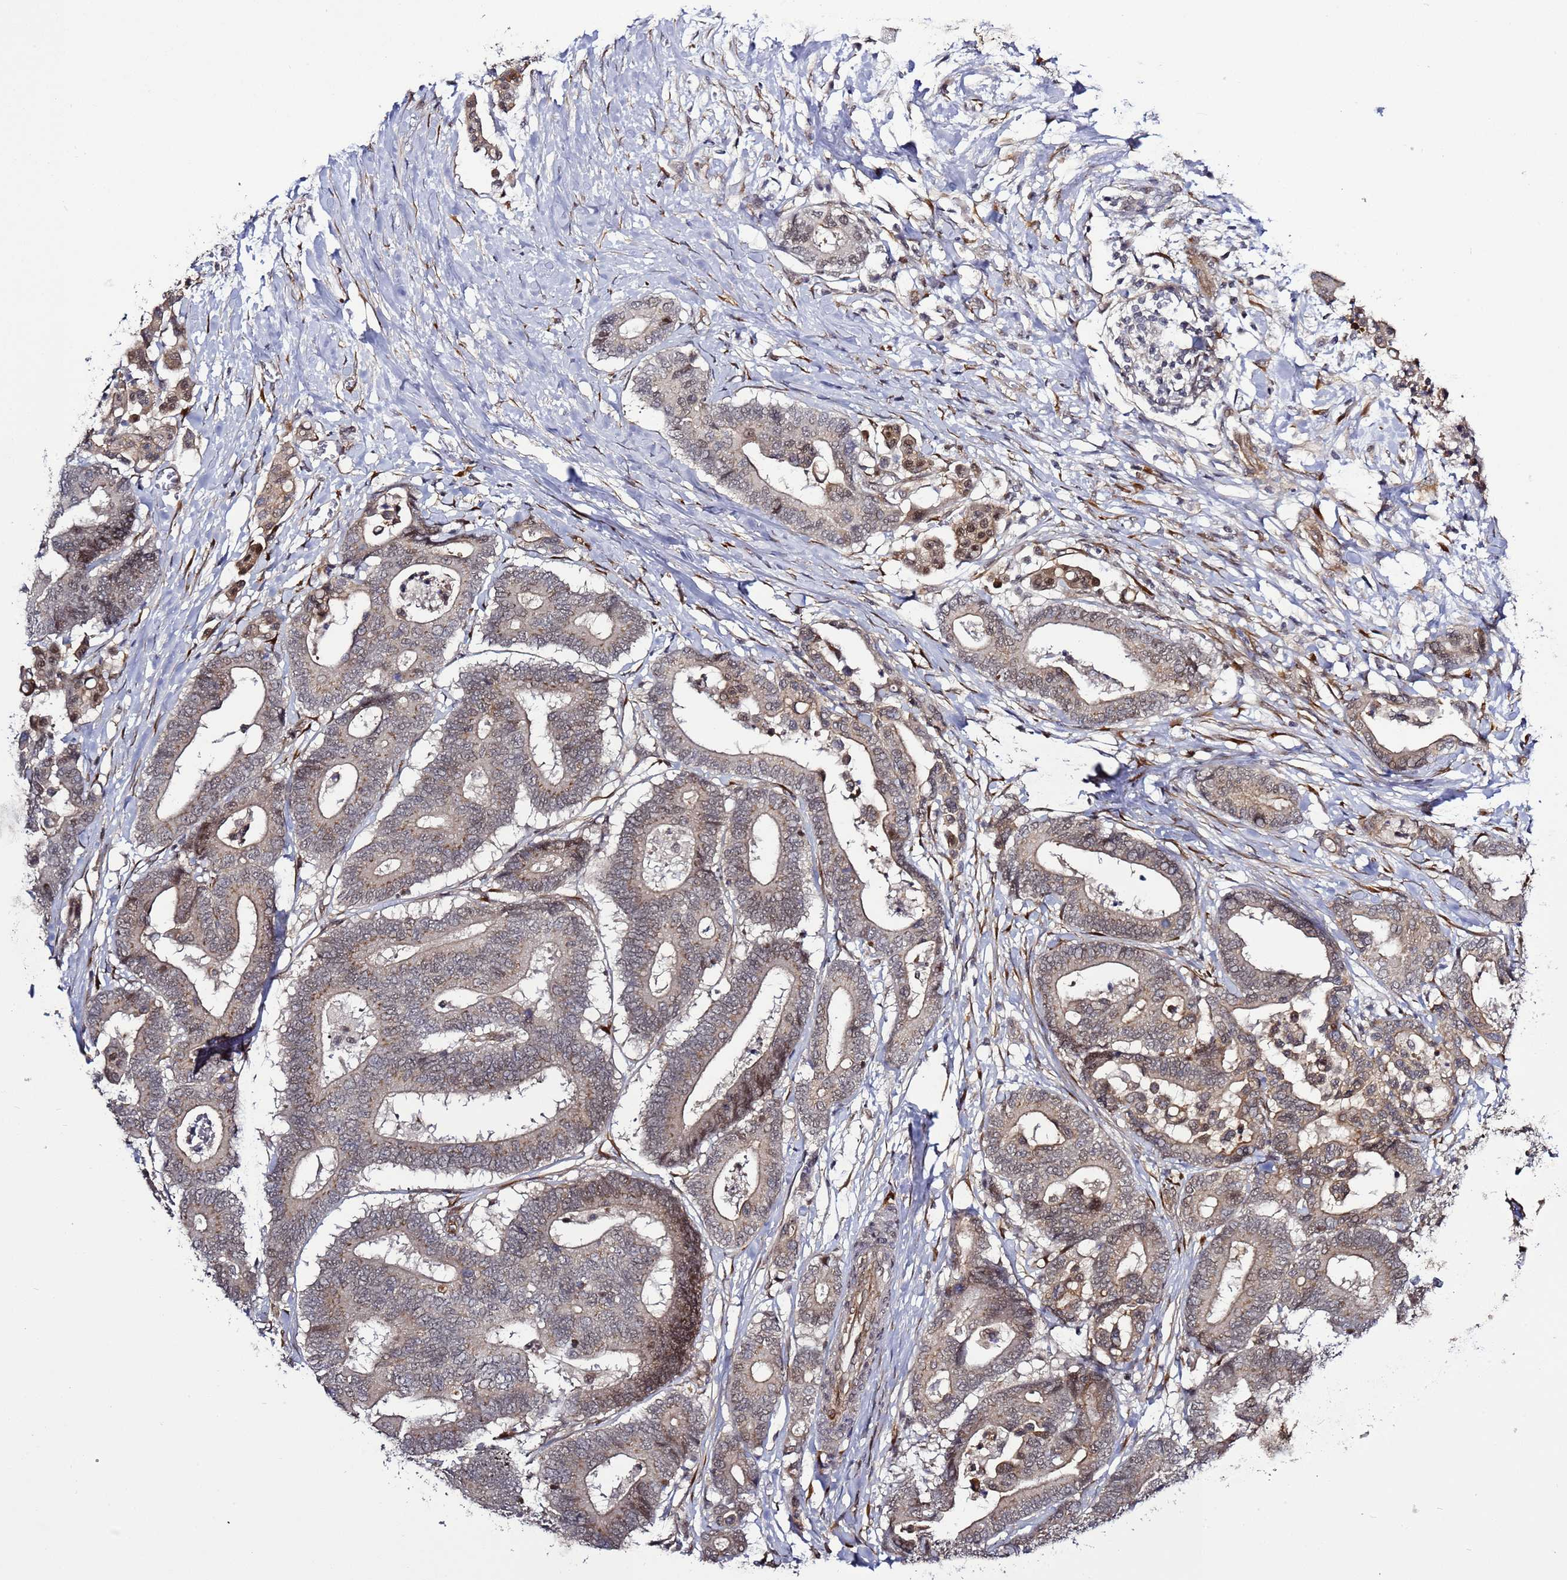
{"staining": {"intensity": "weak", "quantity": "25%-75%", "location": "cytoplasmic/membranous,nuclear"}, "tissue": "colorectal cancer", "cell_type": "Tumor cells", "image_type": "cancer", "snomed": [{"axis": "morphology", "description": "Normal tissue, NOS"}, {"axis": "morphology", "description": "Adenocarcinoma, NOS"}, {"axis": "topography", "description": "Colon"}], "caption": "Adenocarcinoma (colorectal) stained with a protein marker reveals weak staining in tumor cells.", "gene": "POLR2D", "patient": {"sex": "male", "age": 82}}